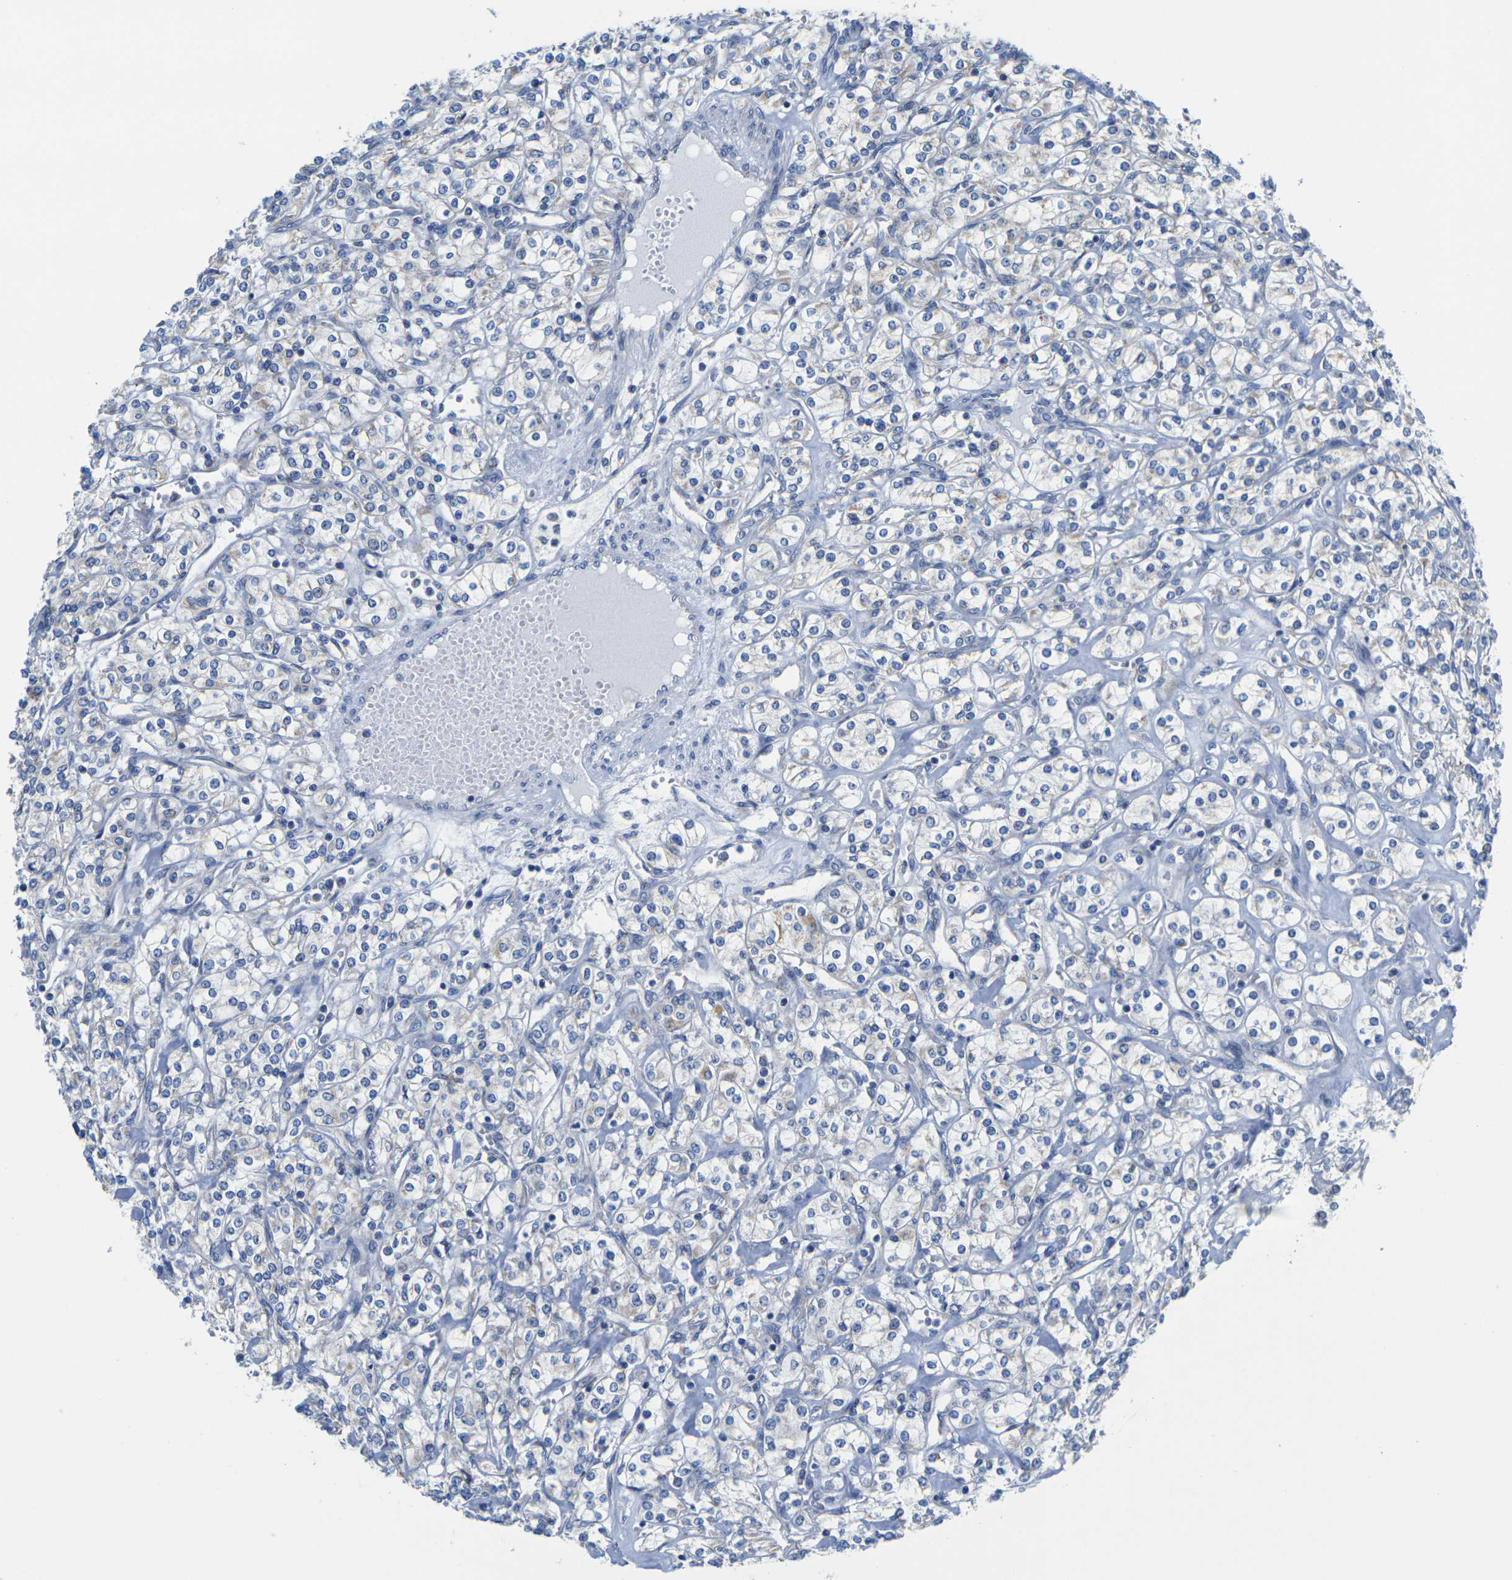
{"staining": {"intensity": "negative", "quantity": "none", "location": "none"}, "tissue": "renal cancer", "cell_type": "Tumor cells", "image_type": "cancer", "snomed": [{"axis": "morphology", "description": "Adenocarcinoma, NOS"}, {"axis": "topography", "description": "Kidney"}], "caption": "An IHC micrograph of renal cancer (adenocarcinoma) is shown. There is no staining in tumor cells of renal cancer (adenocarcinoma).", "gene": "TMEM204", "patient": {"sex": "male", "age": 77}}